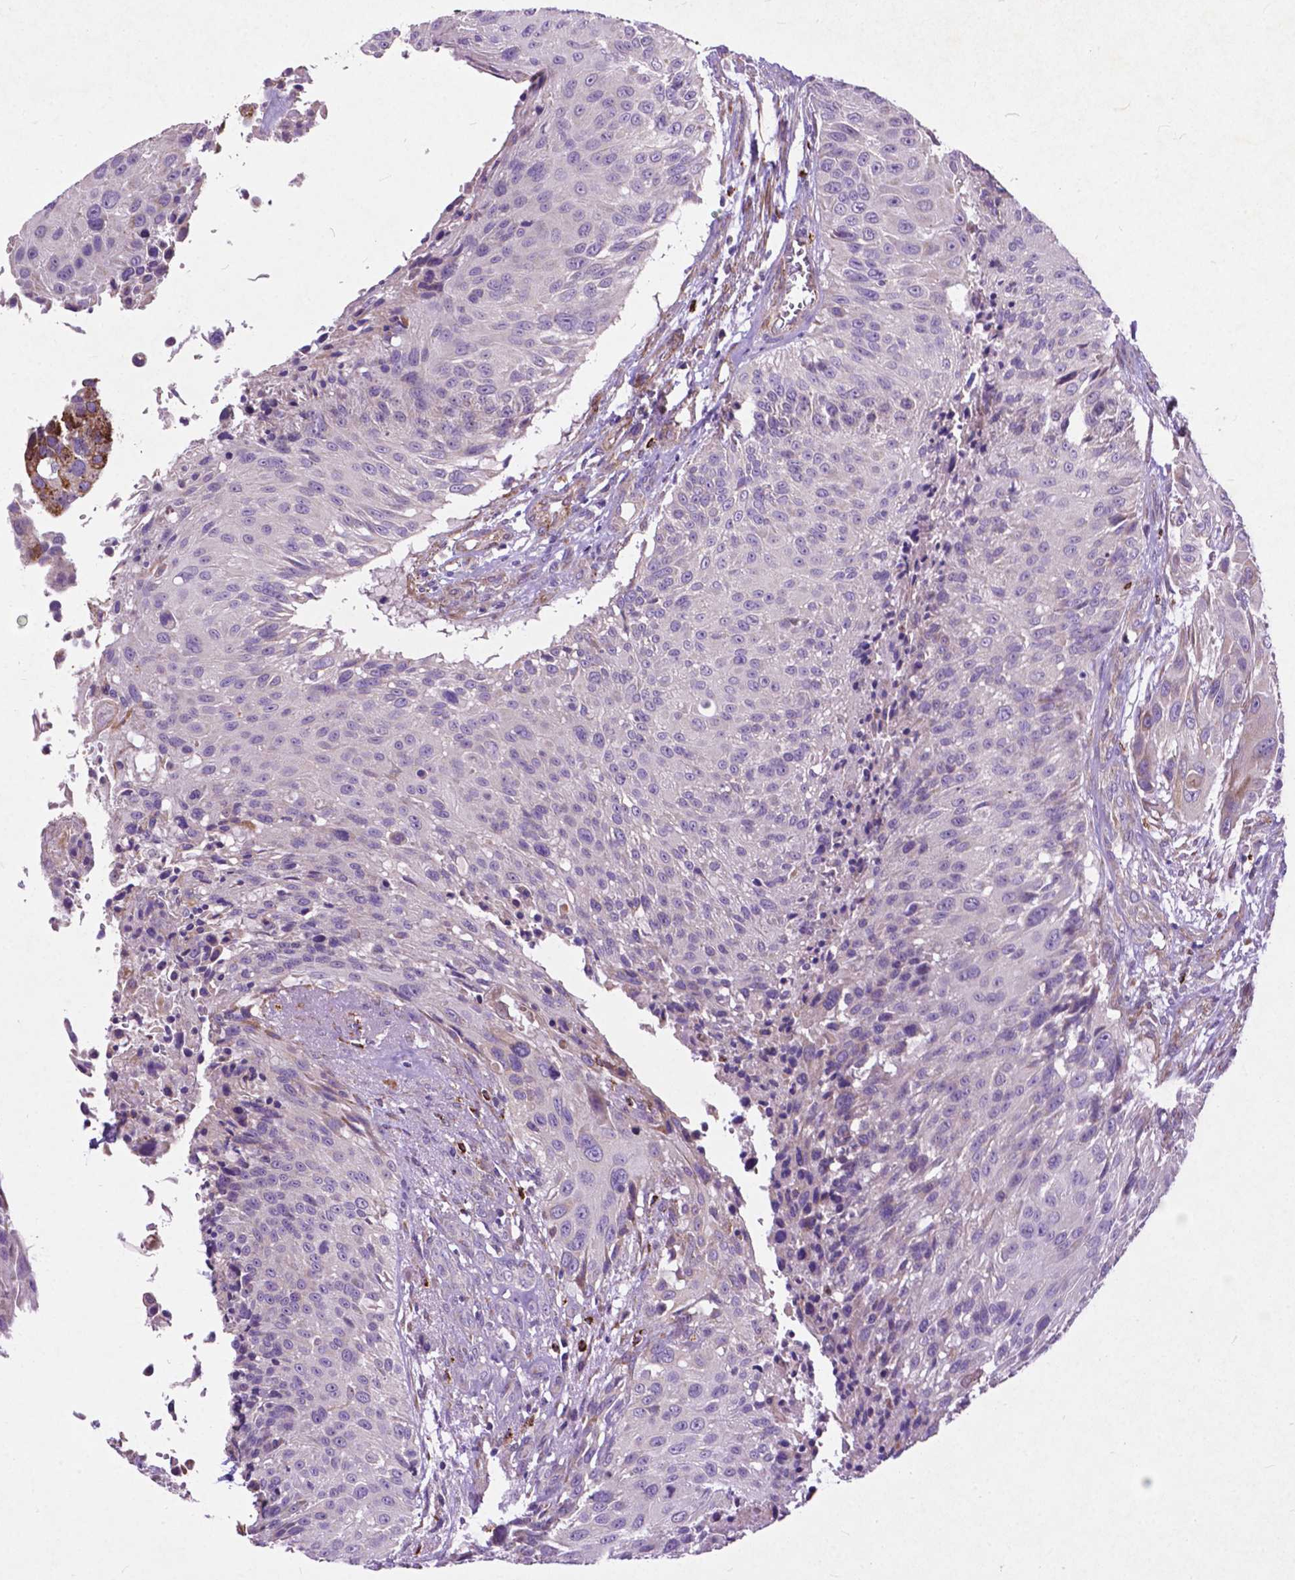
{"staining": {"intensity": "negative", "quantity": "none", "location": "none"}, "tissue": "urothelial cancer", "cell_type": "Tumor cells", "image_type": "cancer", "snomed": [{"axis": "morphology", "description": "Urothelial carcinoma, NOS"}, {"axis": "topography", "description": "Urinary bladder"}], "caption": "IHC histopathology image of urothelial cancer stained for a protein (brown), which displays no expression in tumor cells.", "gene": "THEGL", "patient": {"sex": "male", "age": 55}}